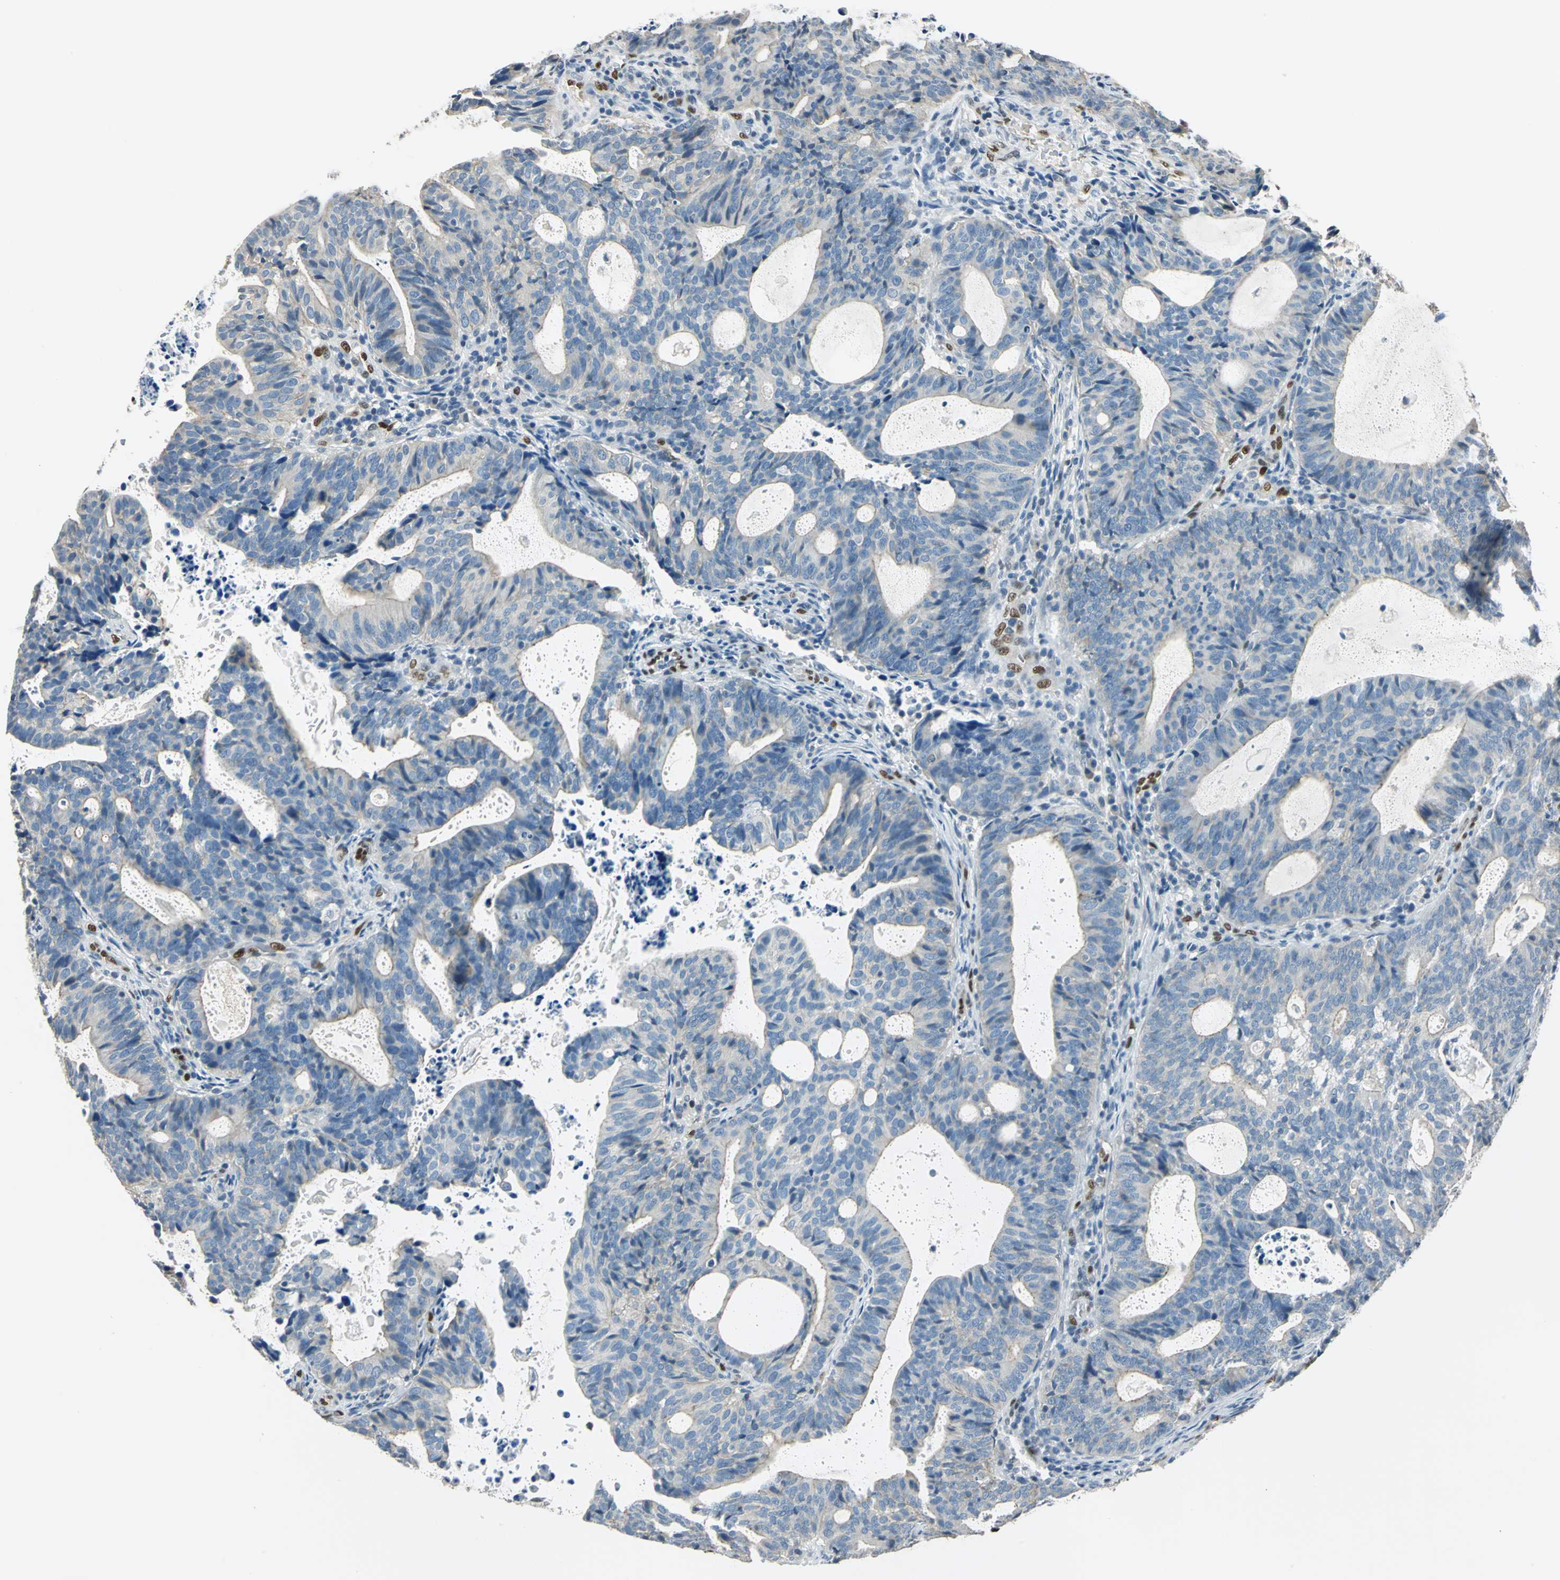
{"staining": {"intensity": "weak", "quantity": "25%-75%", "location": "cytoplasmic/membranous"}, "tissue": "endometrial cancer", "cell_type": "Tumor cells", "image_type": "cancer", "snomed": [{"axis": "morphology", "description": "Adenocarcinoma, NOS"}, {"axis": "topography", "description": "Uterus"}], "caption": "A high-resolution image shows IHC staining of endometrial cancer (adenocarcinoma), which shows weak cytoplasmic/membranous expression in about 25%-75% of tumor cells. (DAB = brown stain, brightfield microscopy at high magnification).", "gene": "NFIA", "patient": {"sex": "female", "age": 83}}